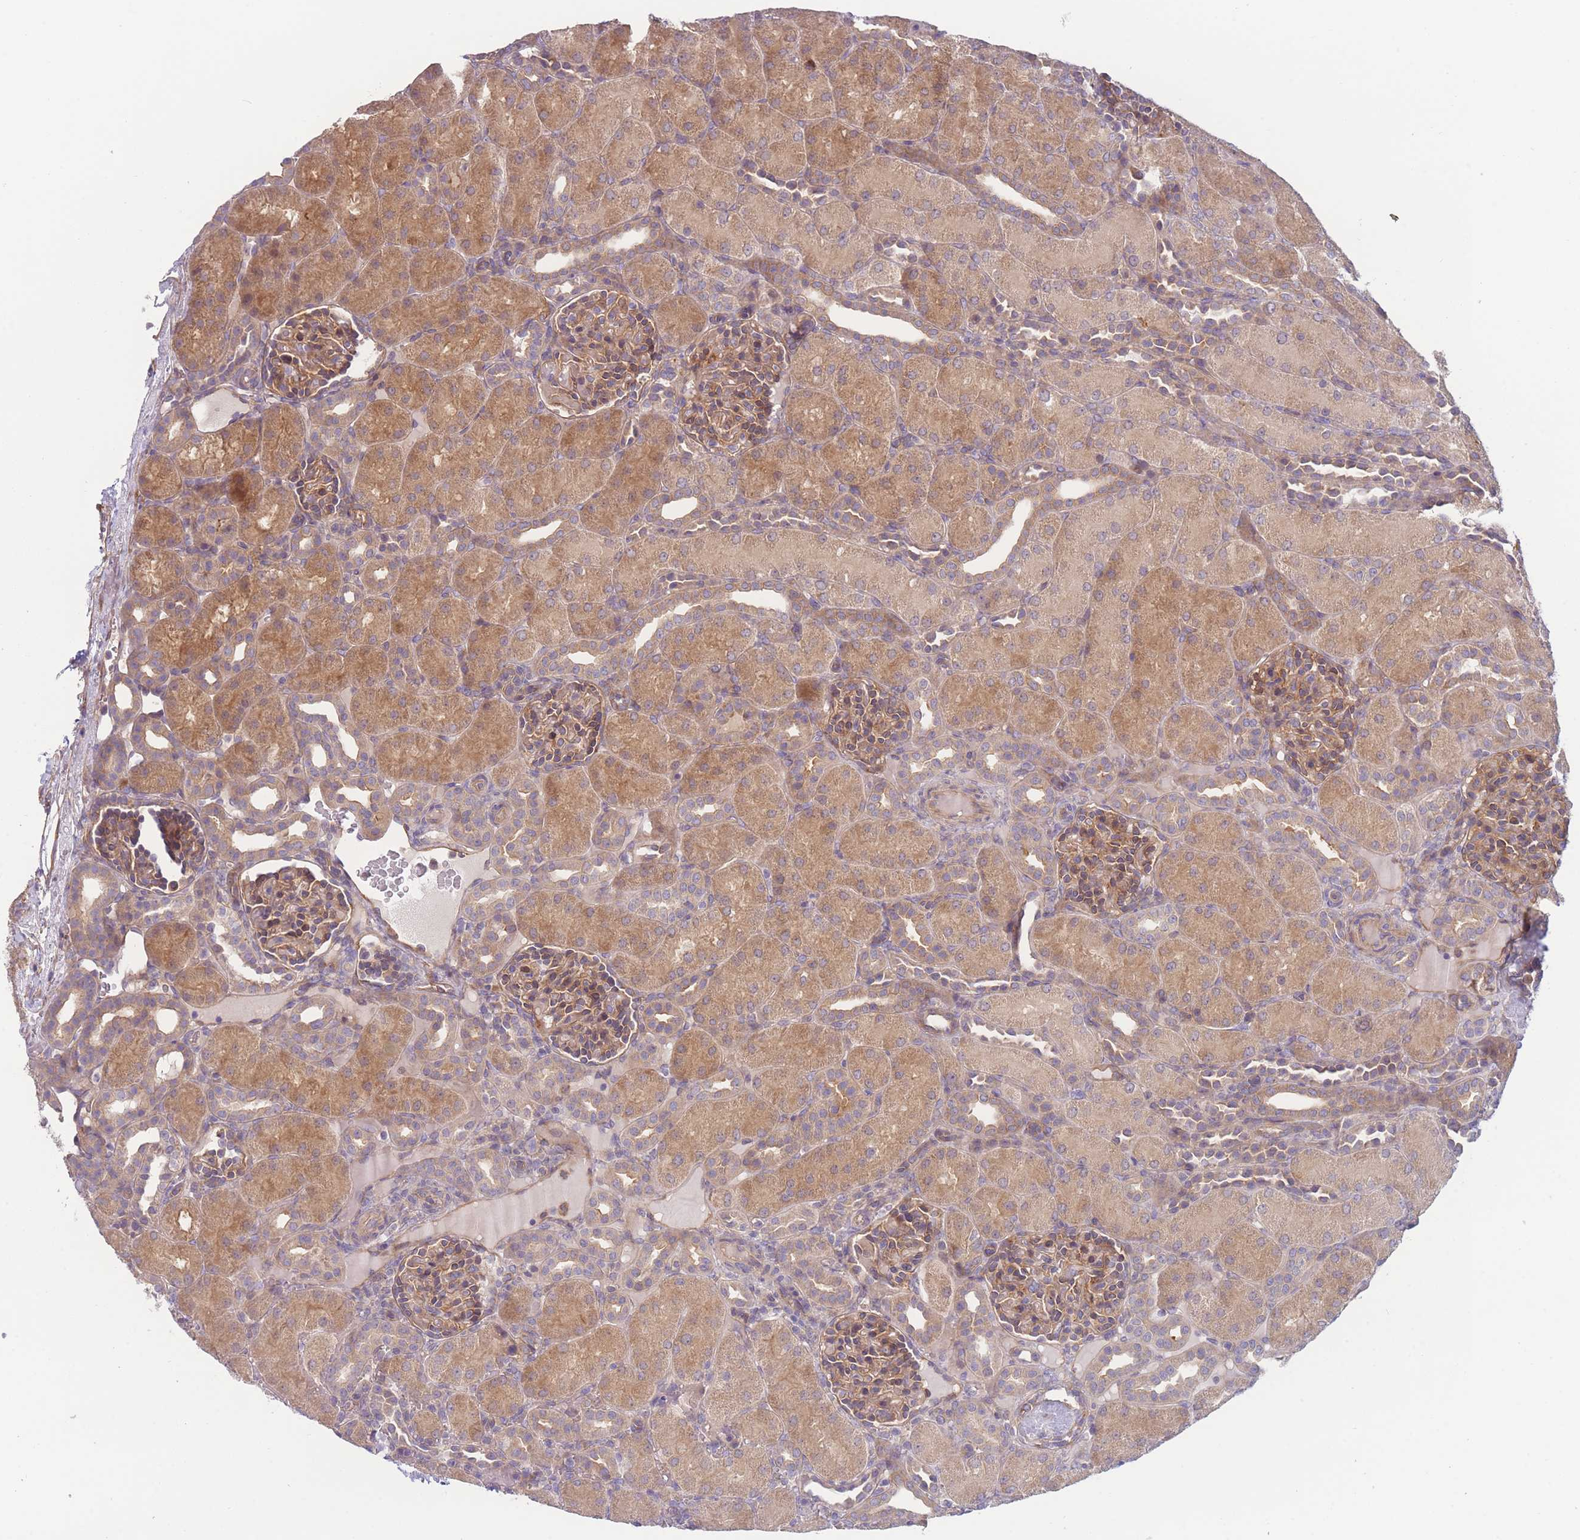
{"staining": {"intensity": "moderate", "quantity": ">75%", "location": "cytoplasmic/membranous"}, "tissue": "kidney", "cell_type": "Cells in glomeruli", "image_type": "normal", "snomed": [{"axis": "morphology", "description": "Normal tissue, NOS"}, {"axis": "topography", "description": "Kidney"}], "caption": "Benign kidney shows moderate cytoplasmic/membranous expression in approximately >75% of cells in glomeruli, visualized by immunohistochemistry. (DAB IHC, brown staining for protein, blue staining for nuclei).", "gene": "WDR93", "patient": {"sex": "male", "age": 1}}